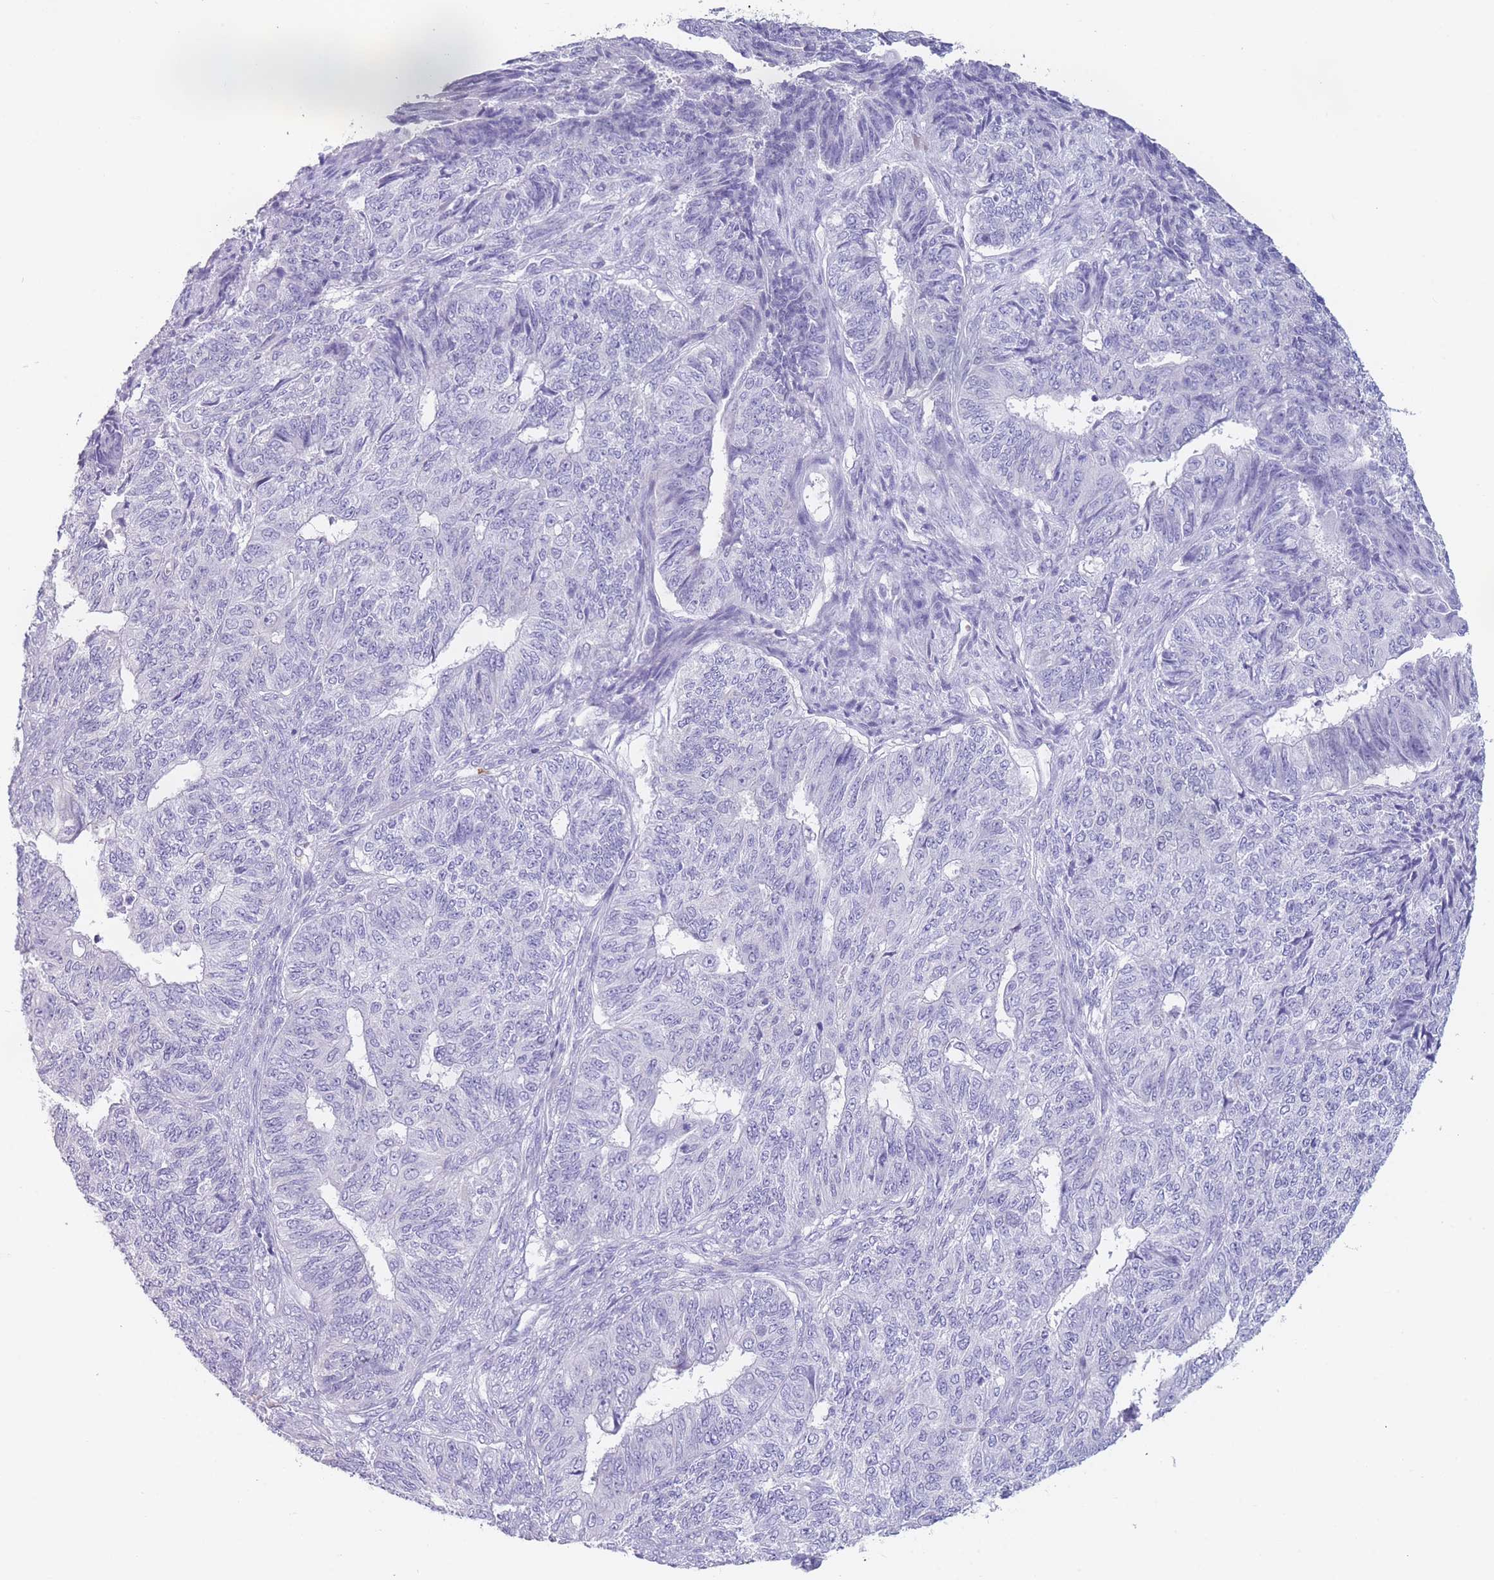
{"staining": {"intensity": "negative", "quantity": "none", "location": "none"}, "tissue": "endometrial cancer", "cell_type": "Tumor cells", "image_type": "cancer", "snomed": [{"axis": "morphology", "description": "Adenocarcinoma, NOS"}, {"axis": "topography", "description": "Endometrium"}], "caption": "Immunohistochemistry of endometrial adenocarcinoma reveals no positivity in tumor cells. (Immunohistochemistry (ihc), brightfield microscopy, high magnification).", "gene": "ZNF627", "patient": {"sex": "female", "age": 32}}